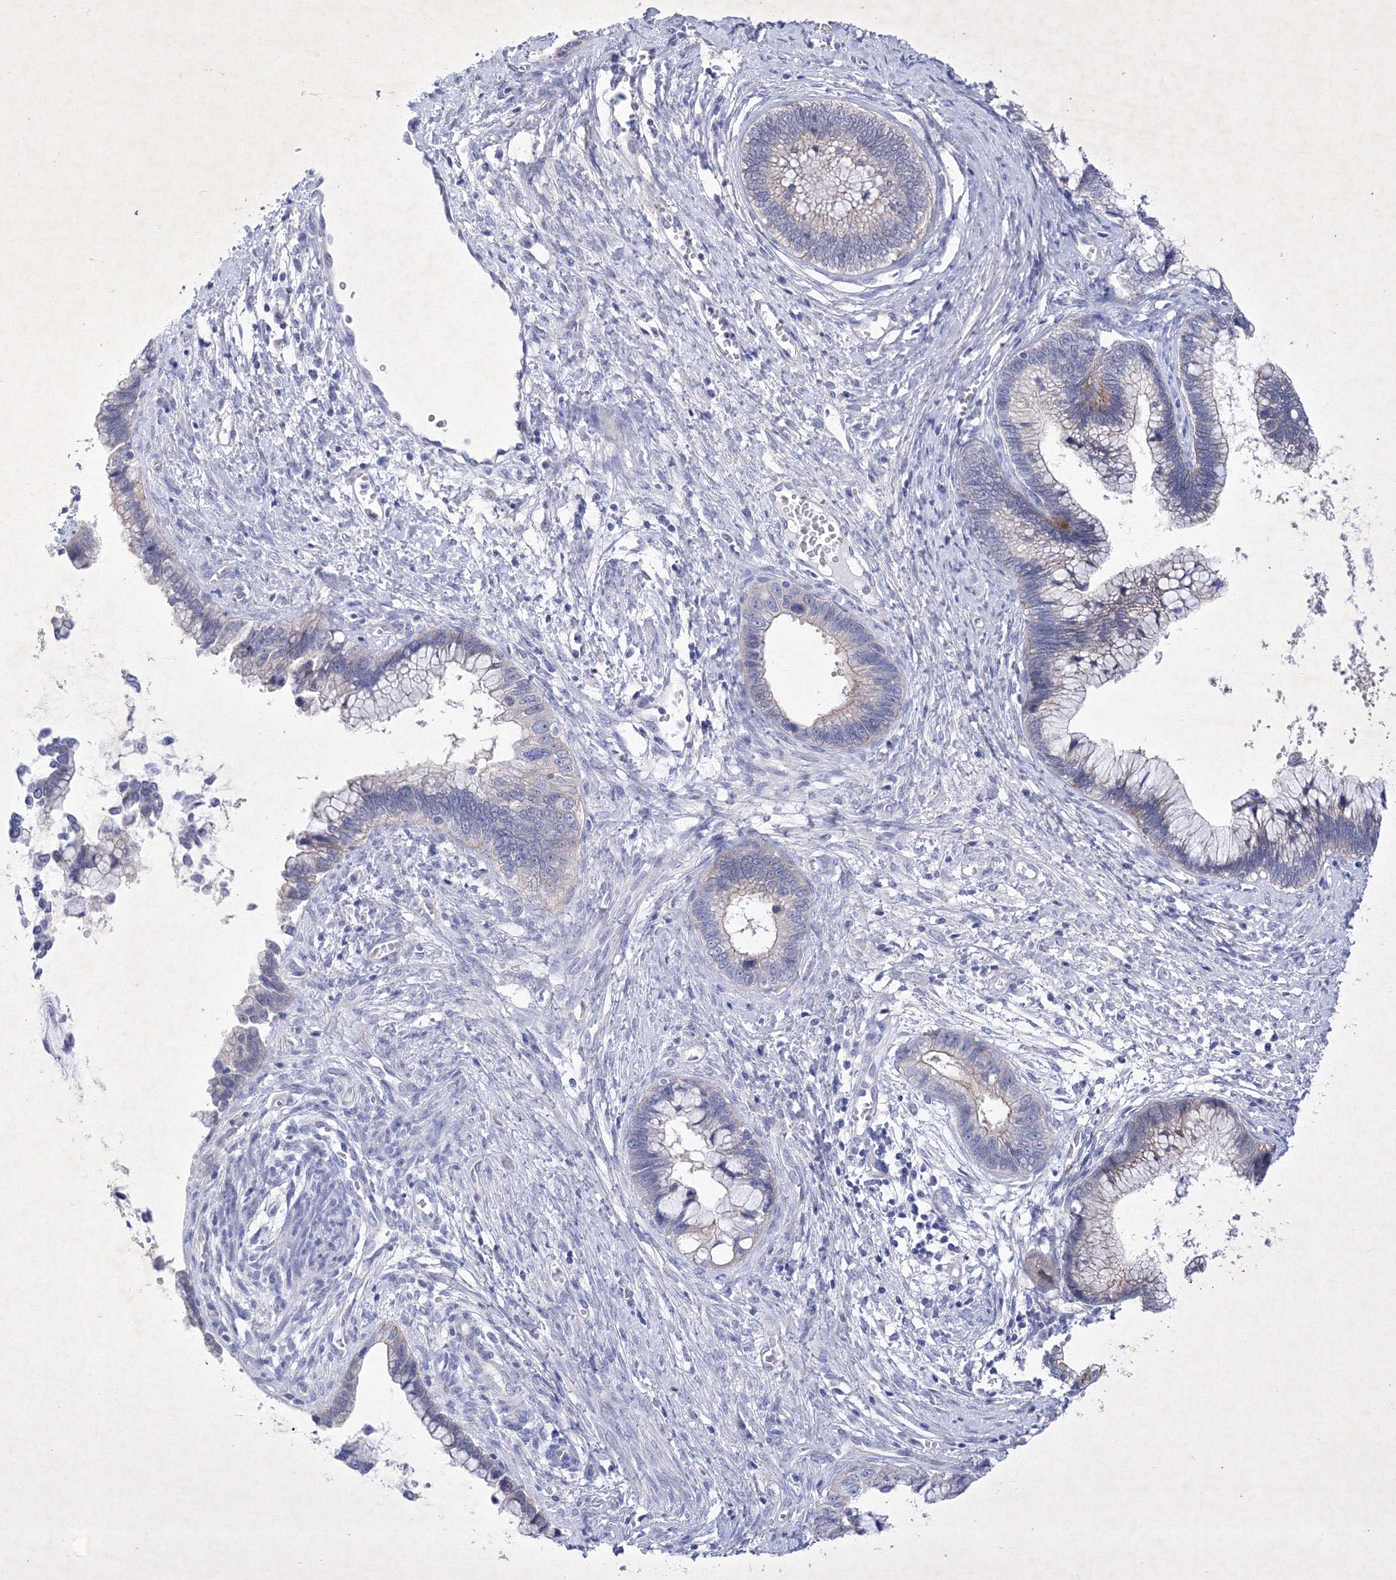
{"staining": {"intensity": "negative", "quantity": "none", "location": "none"}, "tissue": "cervical cancer", "cell_type": "Tumor cells", "image_type": "cancer", "snomed": [{"axis": "morphology", "description": "Adenocarcinoma, NOS"}, {"axis": "topography", "description": "Cervix"}], "caption": "Immunohistochemistry (IHC) micrograph of human cervical cancer stained for a protein (brown), which exhibits no expression in tumor cells.", "gene": "GPN1", "patient": {"sex": "female", "age": 44}}